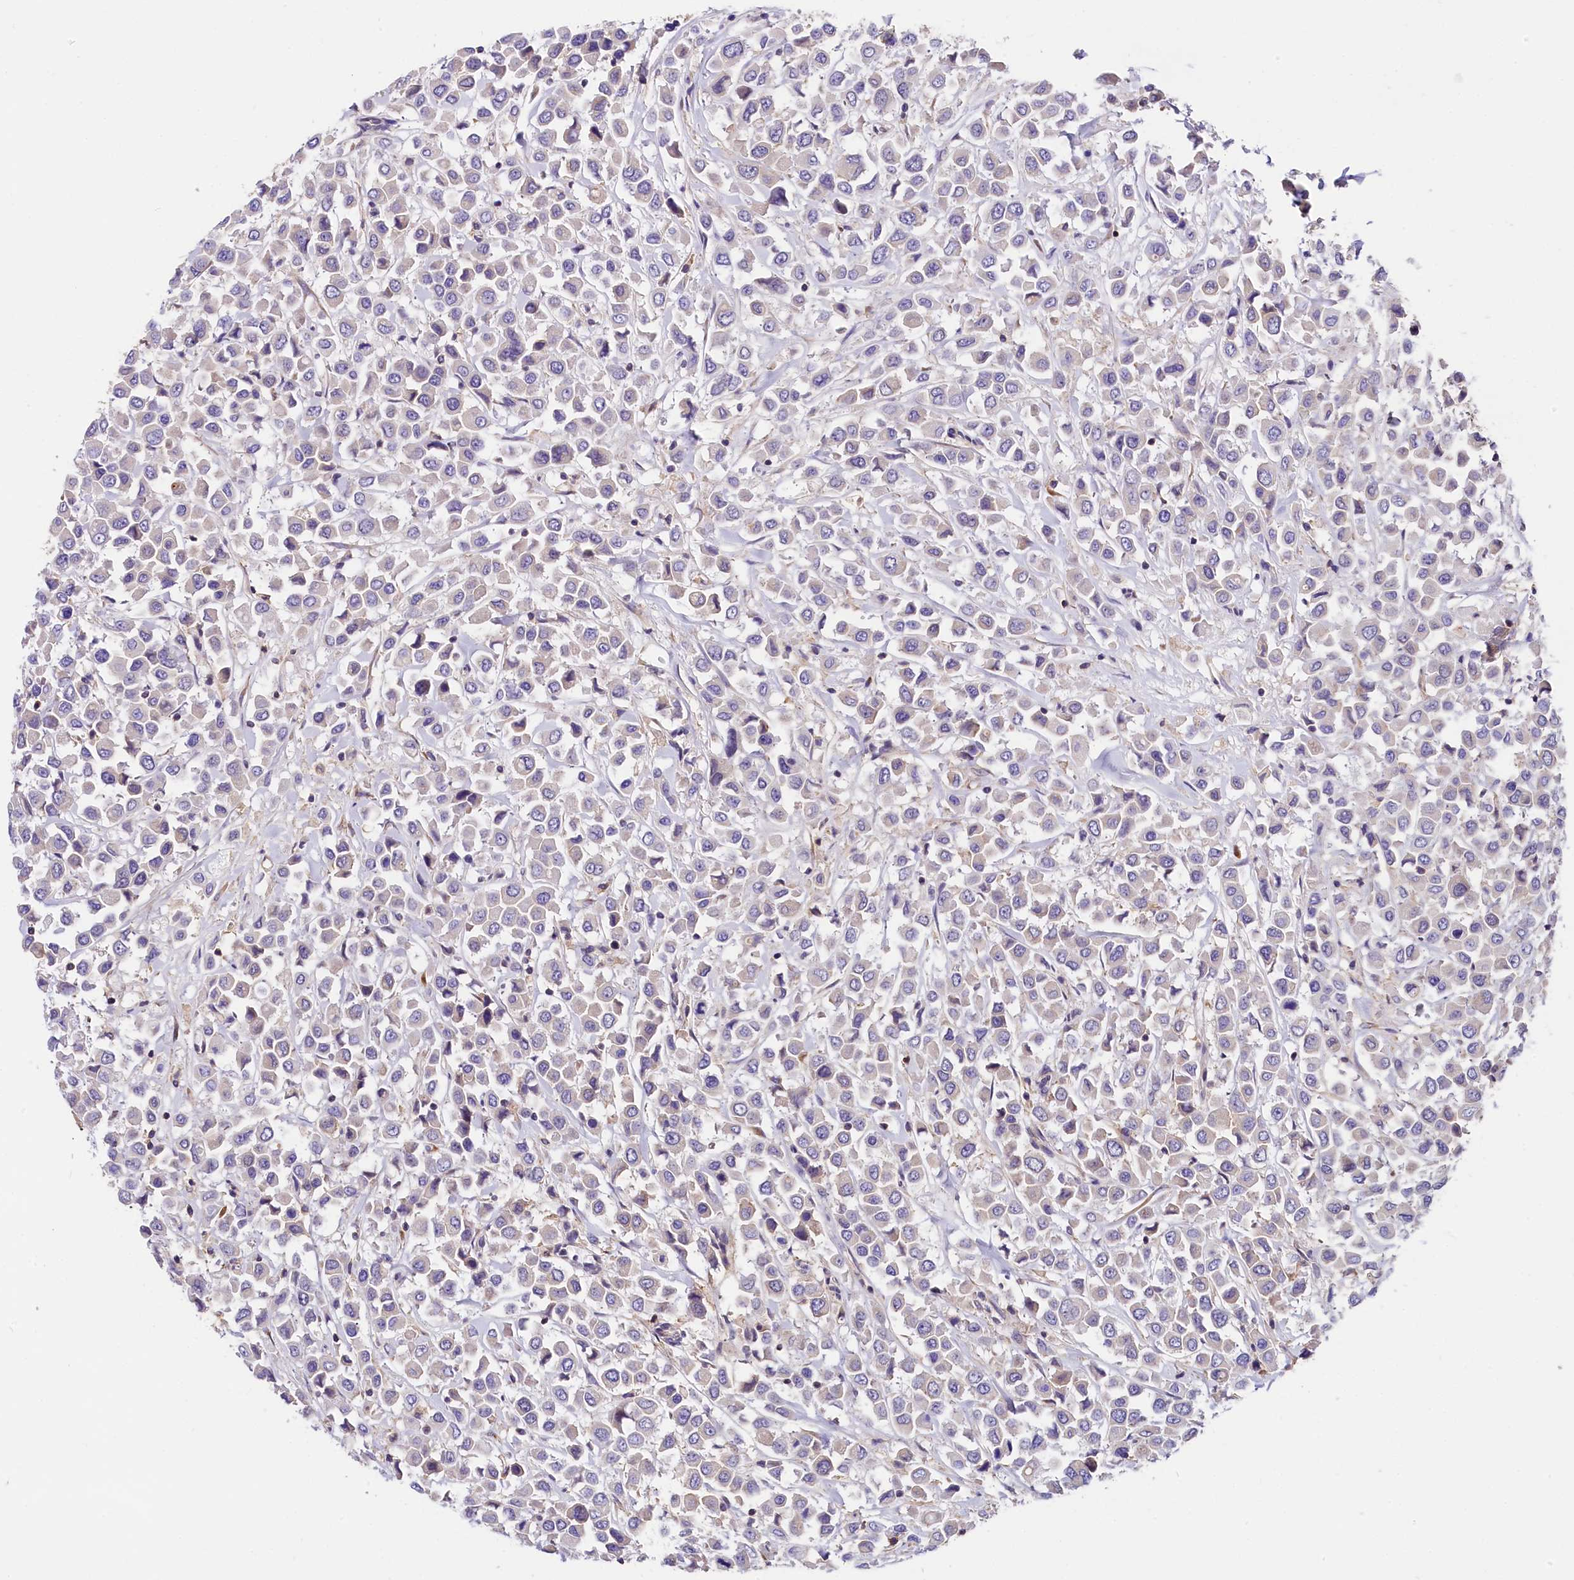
{"staining": {"intensity": "negative", "quantity": "none", "location": "none"}, "tissue": "breast cancer", "cell_type": "Tumor cells", "image_type": "cancer", "snomed": [{"axis": "morphology", "description": "Duct carcinoma"}, {"axis": "topography", "description": "Breast"}], "caption": "Immunohistochemistry (IHC) of human breast cancer (intraductal carcinoma) demonstrates no expression in tumor cells.", "gene": "OAS3", "patient": {"sex": "female", "age": 61}}